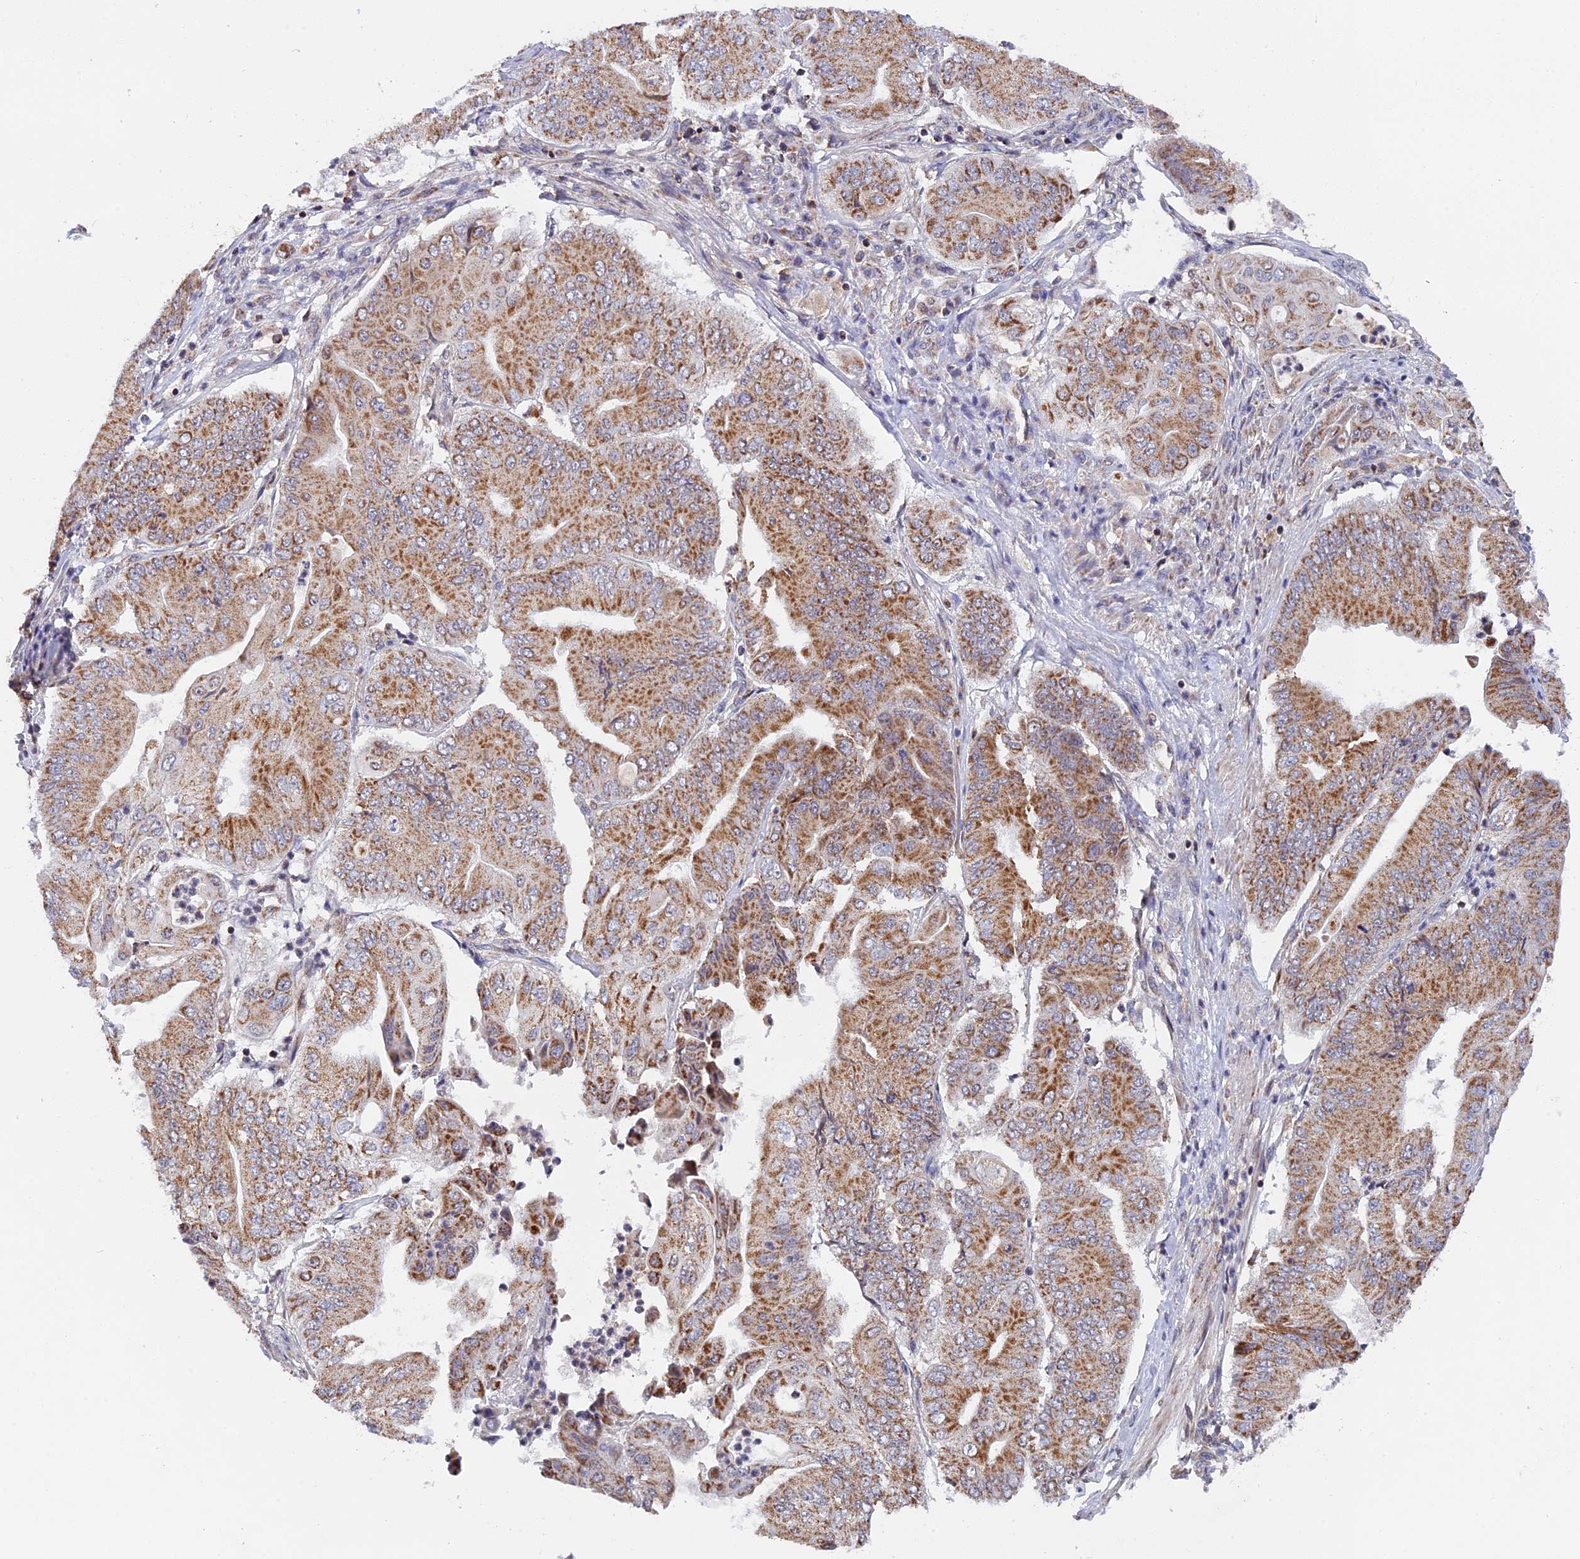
{"staining": {"intensity": "moderate", "quantity": "25%-75%", "location": "cytoplasmic/membranous"}, "tissue": "pancreatic cancer", "cell_type": "Tumor cells", "image_type": "cancer", "snomed": [{"axis": "morphology", "description": "Adenocarcinoma, NOS"}, {"axis": "topography", "description": "Pancreas"}], "caption": "Moderate cytoplasmic/membranous protein staining is present in about 25%-75% of tumor cells in pancreatic cancer.", "gene": "MPV17L", "patient": {"sex": "female", "age": 77}}